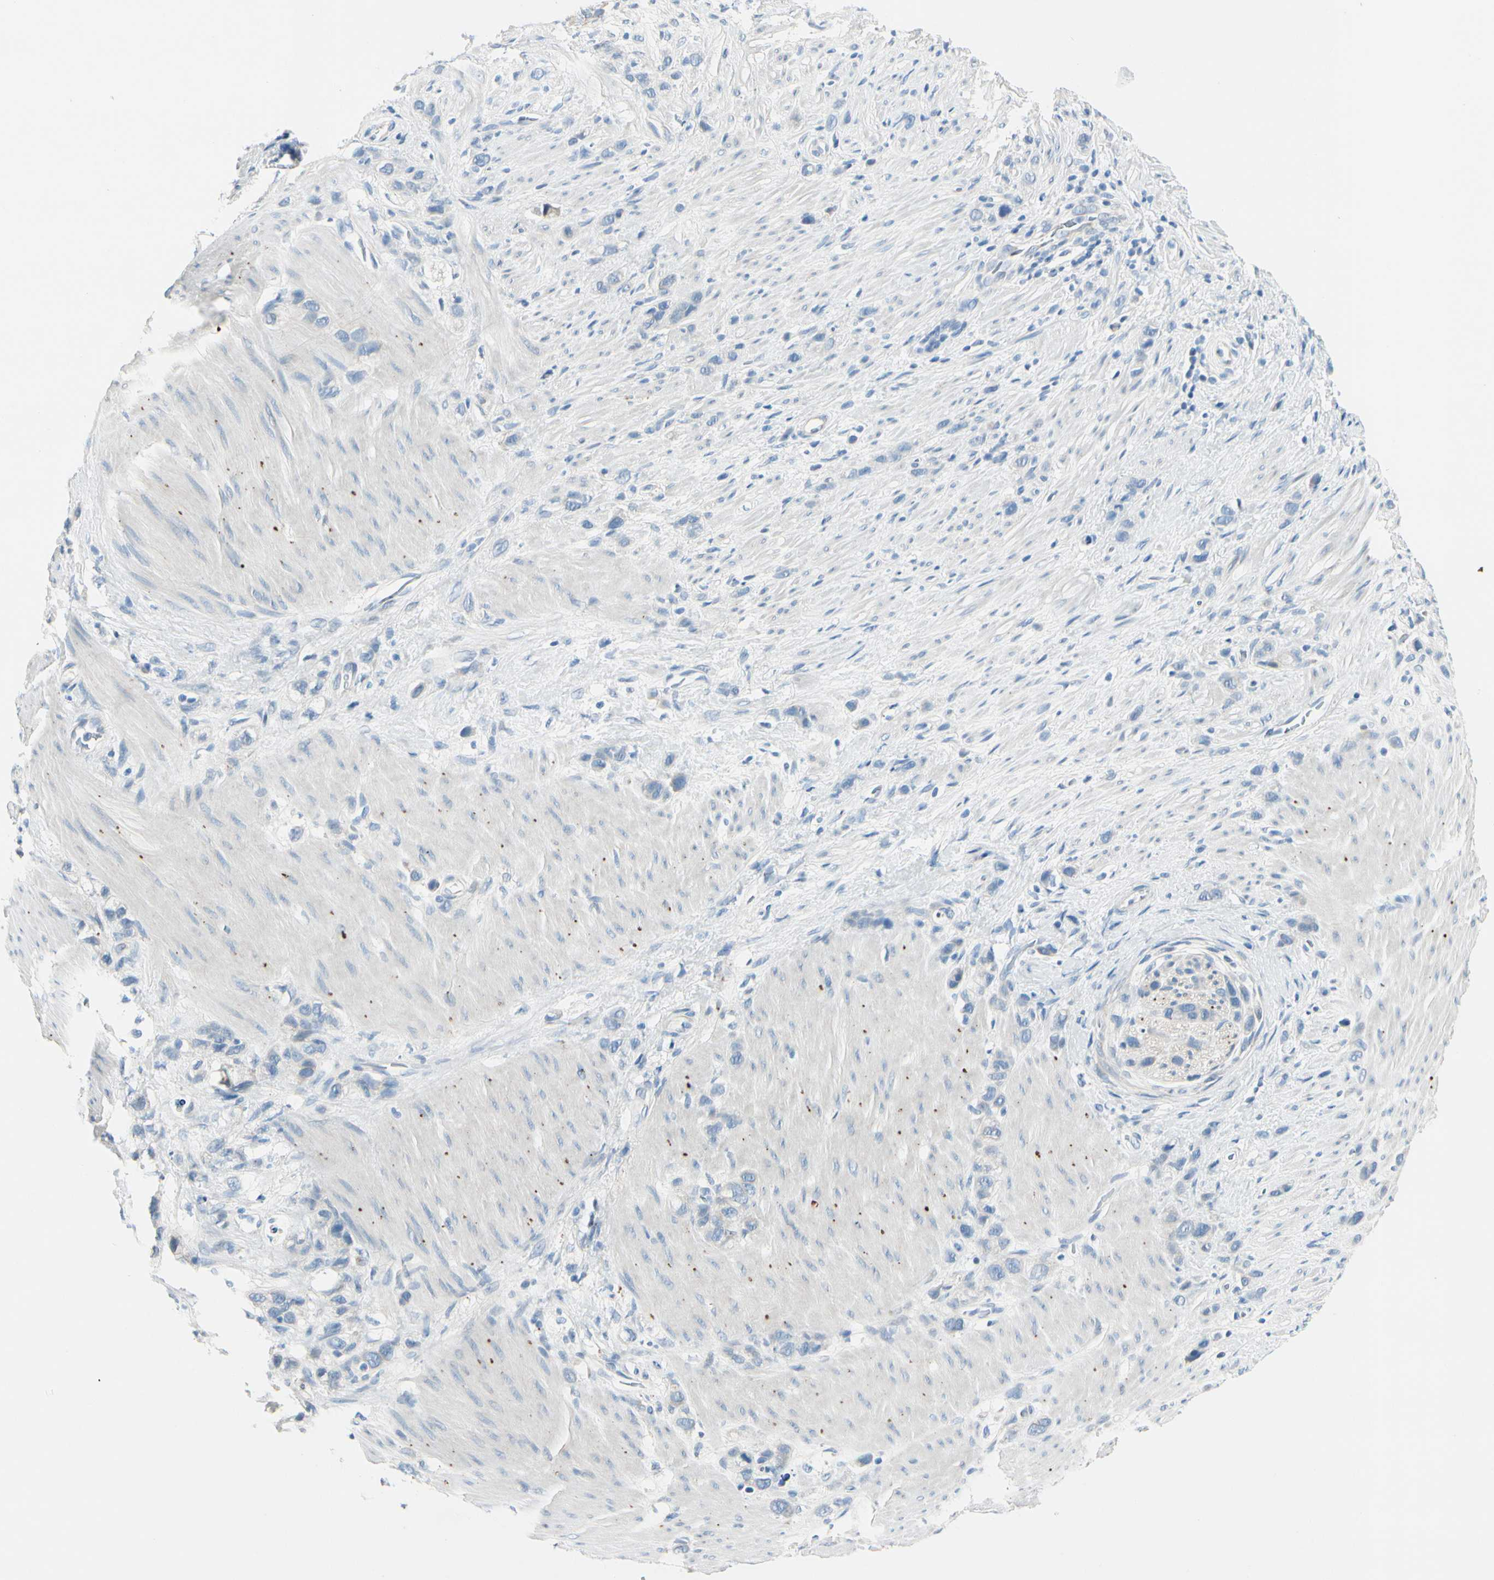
{"staining": {"intensity": "negative", "quantity": "none", "location": "none"}, "tissue": "stomach cancer", "cell_type": "Tumor cells", "image_type": "cancer", "snomed": [{"axis": "morphology", "description": "Normal tissue, NOS"}, {"axis": "morphology", "description": "Adenocarcinoma, NOS"}, {"axis": "morphology", "description": "Adenocarcinoma, High grade"}, {"axis": "topography", "description": "Stomach, upper"}, {"axis": "topography", "description": "Stomach"}], "caption": "Immunohistochemistry (IHC) histopathology image of neoplastic tissue: stomach cancer (adenocarcinoma) stained with DAB (3,3'-diaminobenzidine) demonstrates no significant protein expression in tumor cells. (Stains: DAB (3,3'-diaminobenzidine) IHC with hematoxylin counter stain, Microscopy: brightfield microscopy at high magnification).", "gene": "PEBP1", "patient": {"sex": "female", "age": 65}}